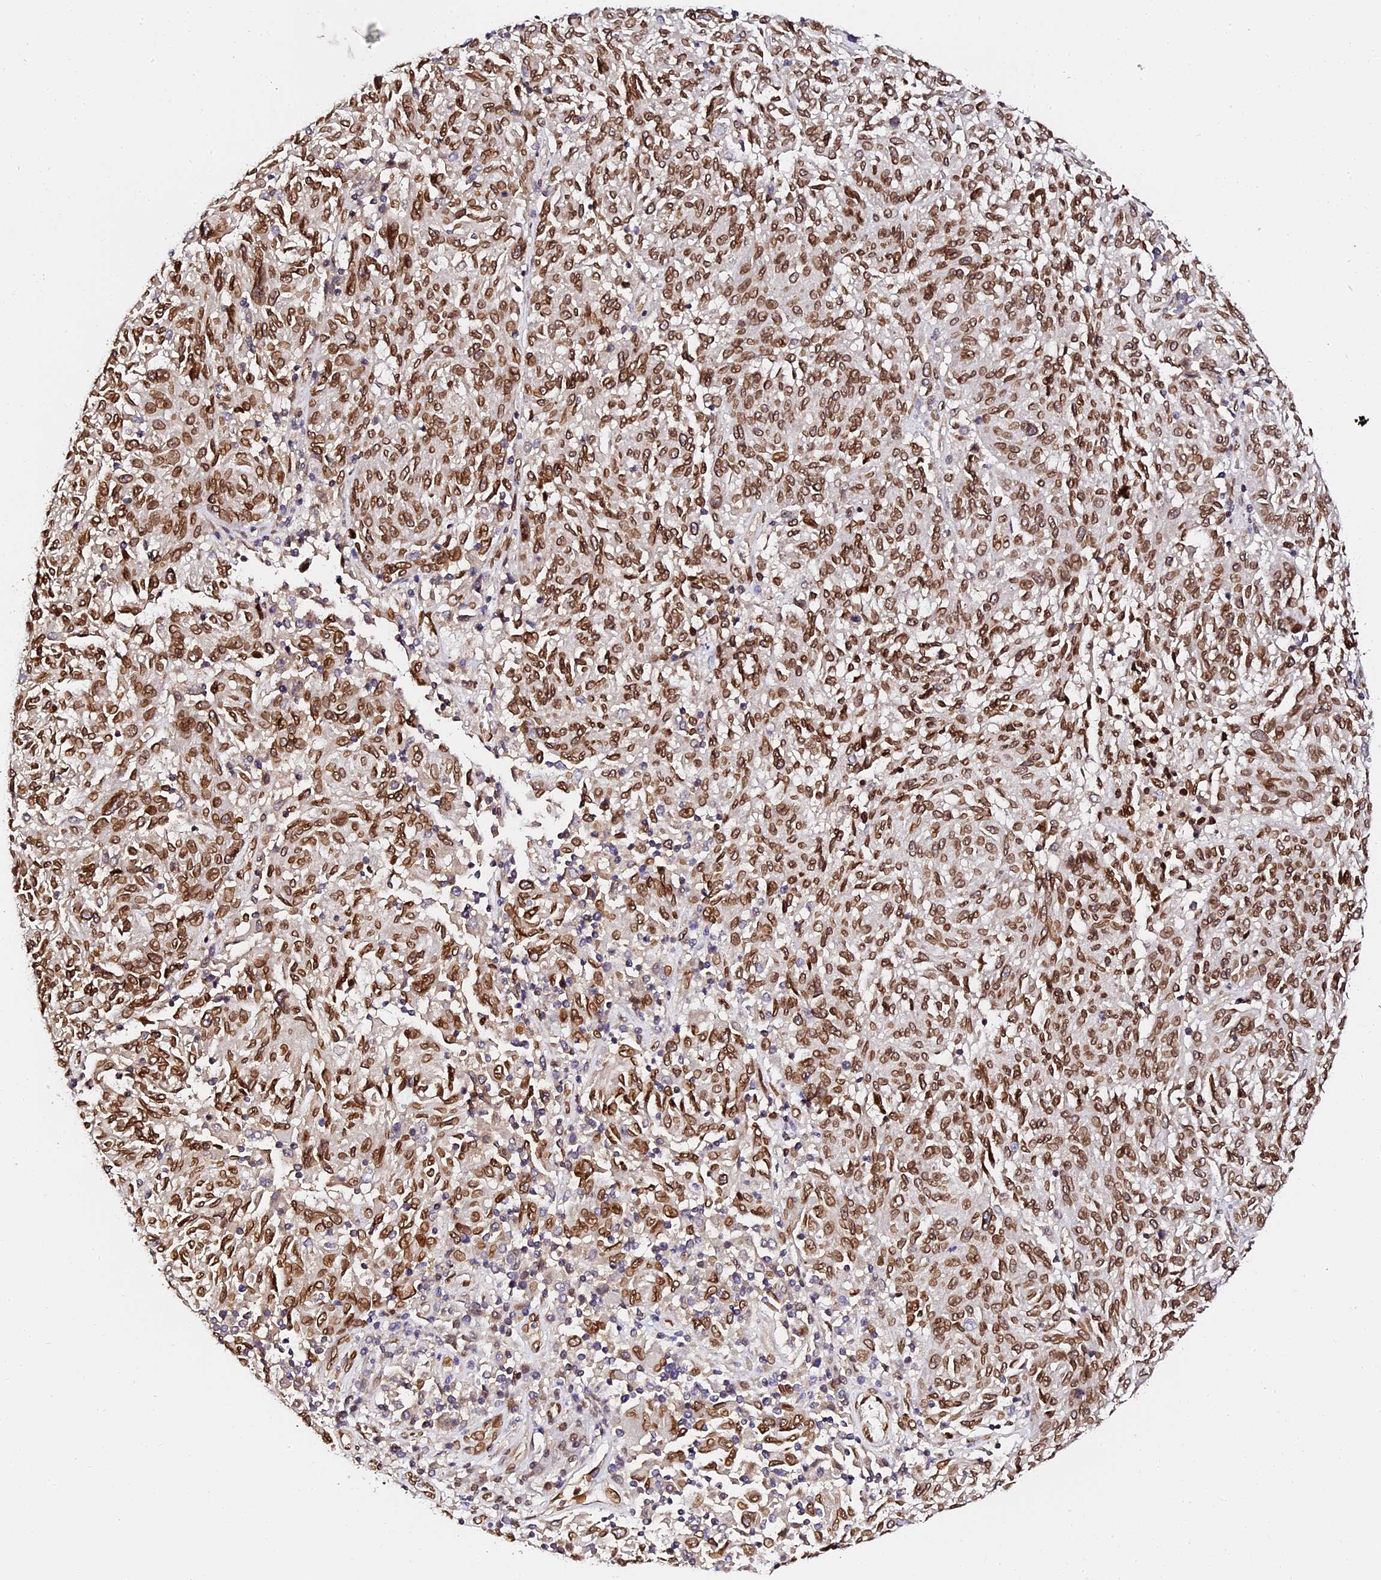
{"staining": {"intensity": "strong", "quantity": ">75%", "location": "cytoplasmic/membranous,nuclear"}, "tissue": "melanoma", "cell_type": "Tumor cells", "image_type": "cancer", "snomed": [{"axis": "morphology", "description": "Malignant melanoma, NOS"}, {"axis": "topography", "description": "Skin"}], "caption": "Melanoma stained with IHC shows strong cytoplasmic/membranous and nuclear expression in about >75% of tumor cells.", "gene": "ANAPC5", "patient": {"sex": "male", "age": 53}}